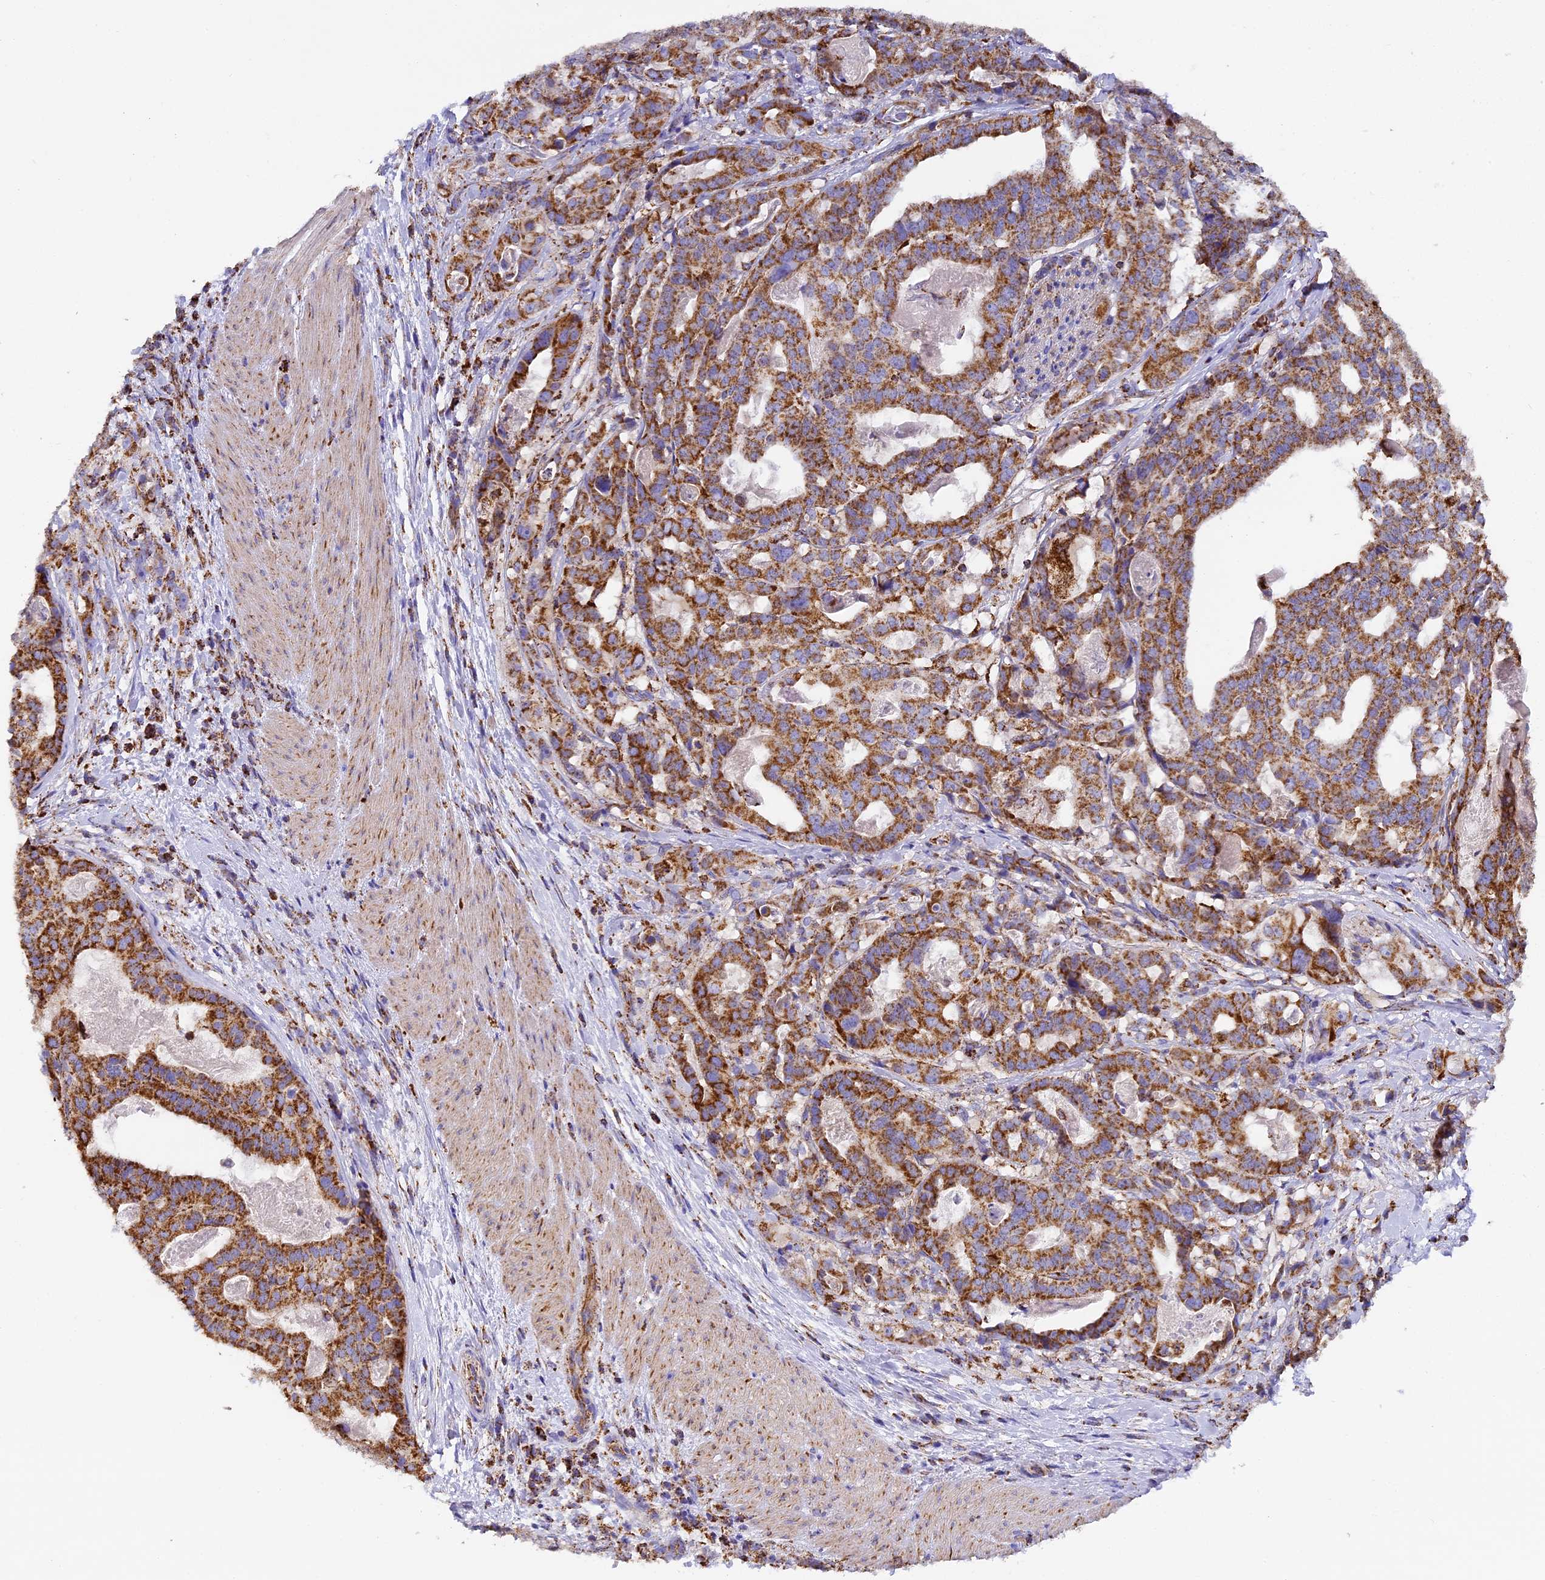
{"staining": {"intensity": "moderate", "quantity": ">75%", "location": "cytoplasmic/membranous"}, "tissue": "stomach cancer", "cell_type": "Tumor cells", "image_type": "cancer", "snomed": [{"axis": "morphology", "description": "Adenocarcinoma, NOS"}, {"axis": "topography", "description": "Stomach"}], "caption": "Tumor cells display medium levels of moderate cytoplasmic/membranous expression in approximately >75% of cells in stomach cancer.", "gene": "STK17A", "patient": {"sex": "male", "age": 48}}